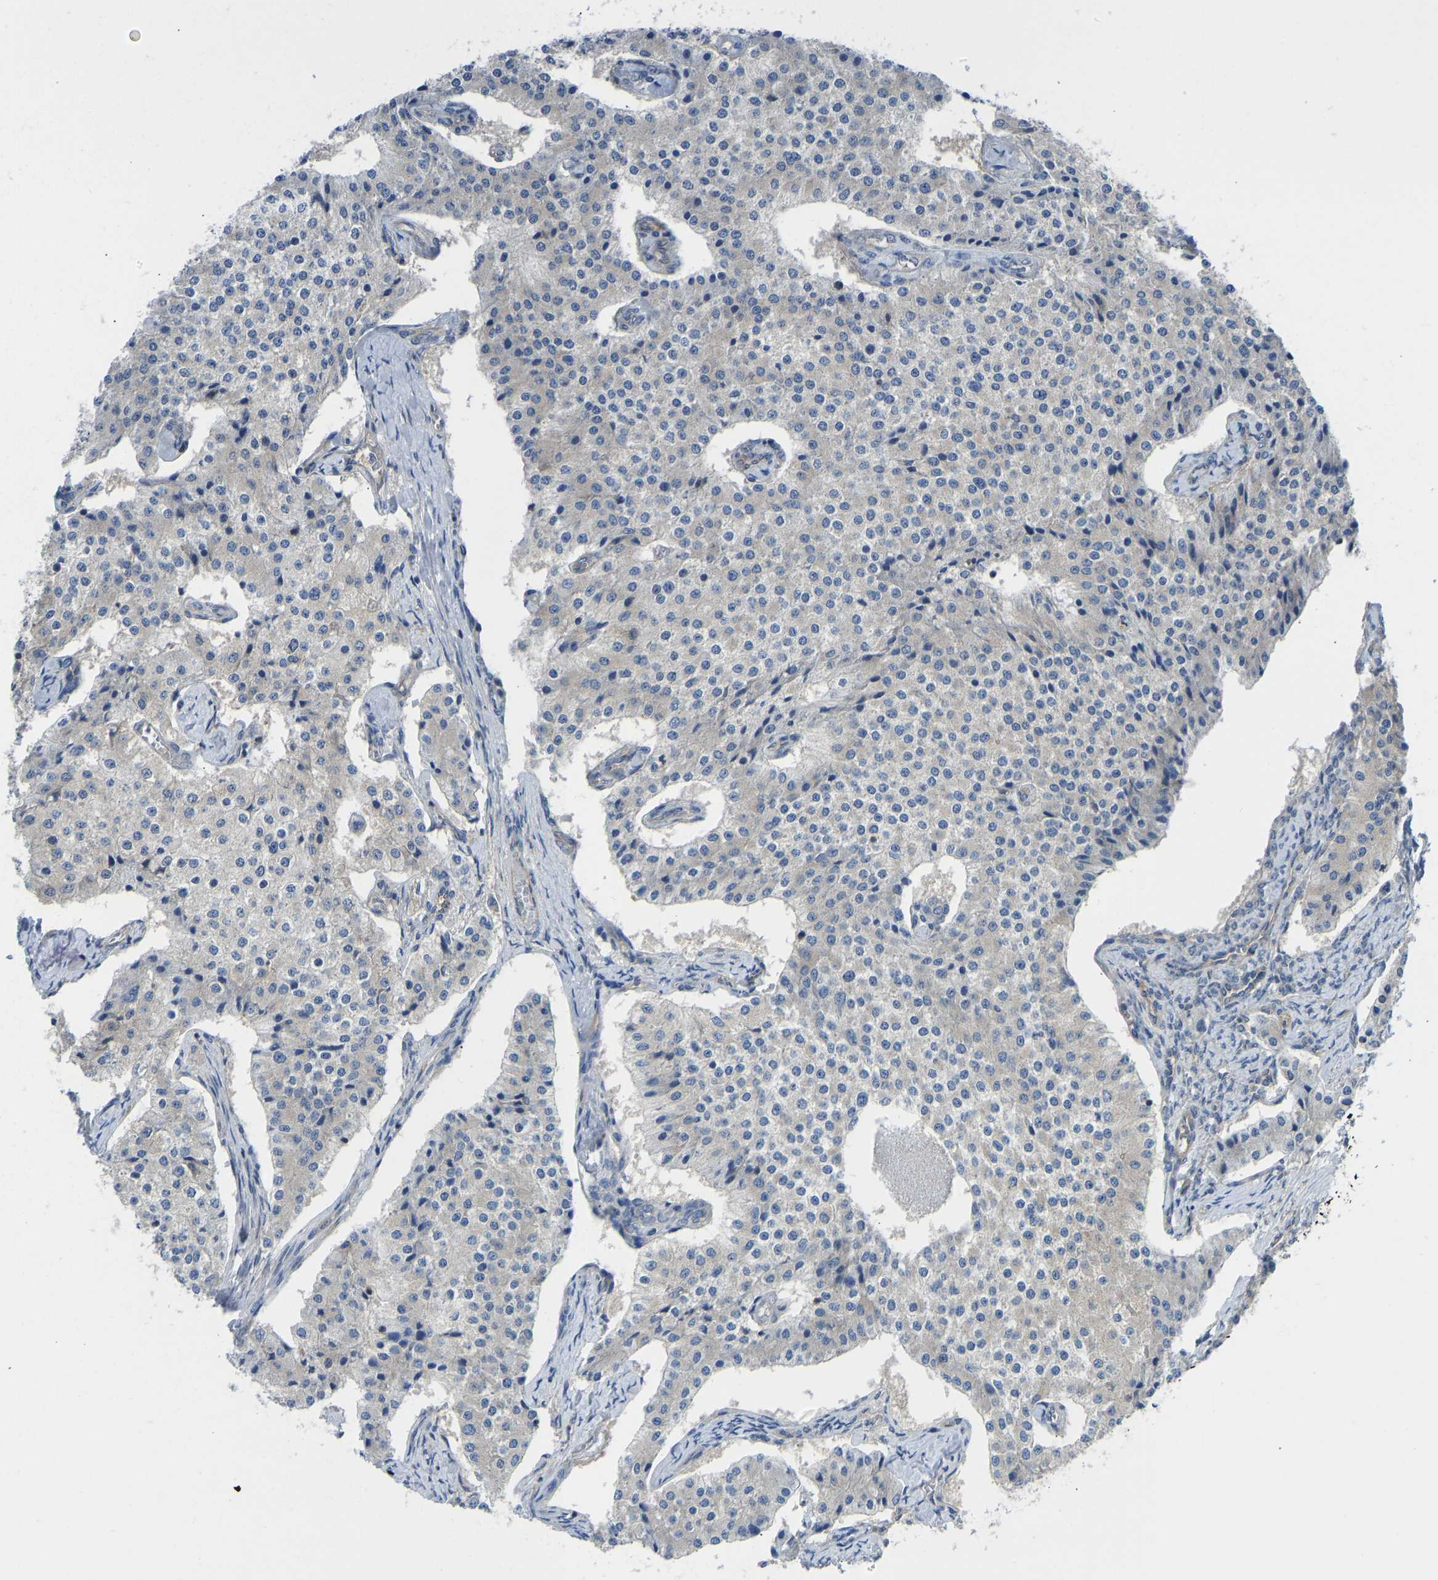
{"staining": {"intensity": "negative", "quantity": "none", "location": "none"}, "tissue": "carcinoid", "cell_type": "Tumor cells", "image_type": "cancer", "snomed": [{"axis": "morphology", "description": "Carcinoid, malignant, NOS"}, {"axis": "topography", "description": "Colon"}], "caption": "This is a image of immunohistochemistry staining of carcinoid, which shows no staining in tumor cells.", "gene": "PPP3CA", "patient": {"sex": "female", "age": 52}}